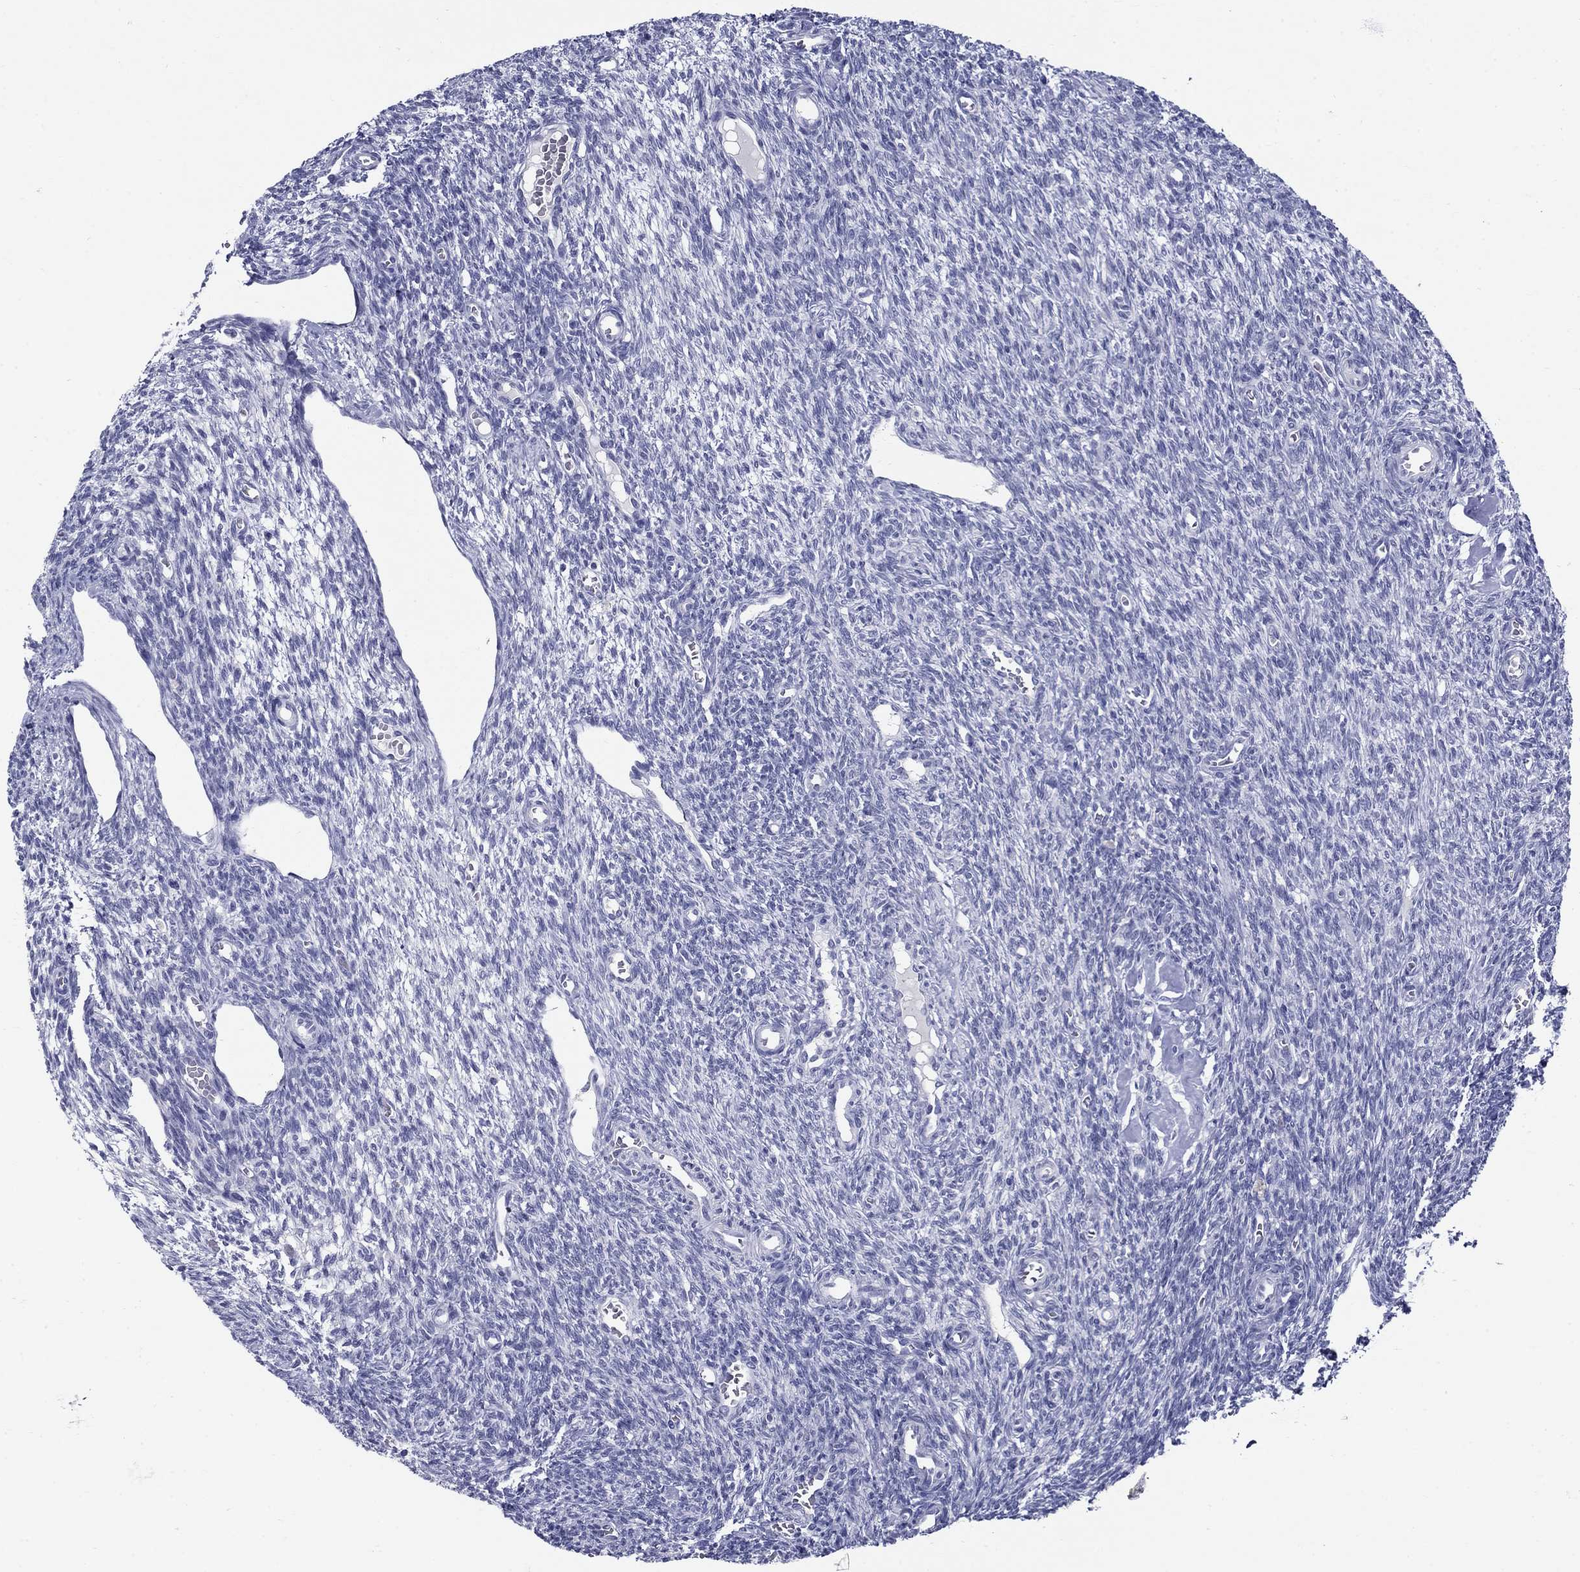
{"staining": {"intensity": "negative", "quantity": "none", "location": "none"}, "tissue": "ovary", "cell_type": "Ovarian stroma cells", "image_type": "normal", "snomed": [{"axis": "morphology", "description": "Normal tissue, NOS"}, {"axis": "topography", "description": "Ovary"}], "caption": "IHC photomicrograph of benign human ovary stained for a protein (brown), which shows no positivity in ovarian stroma cells. The staining is performed using DAB brown chromogen with nuclei counter-stained in using hematoxylin.", "gene": "C4orf19", "patient": {"sex": "female", "age": 27}}